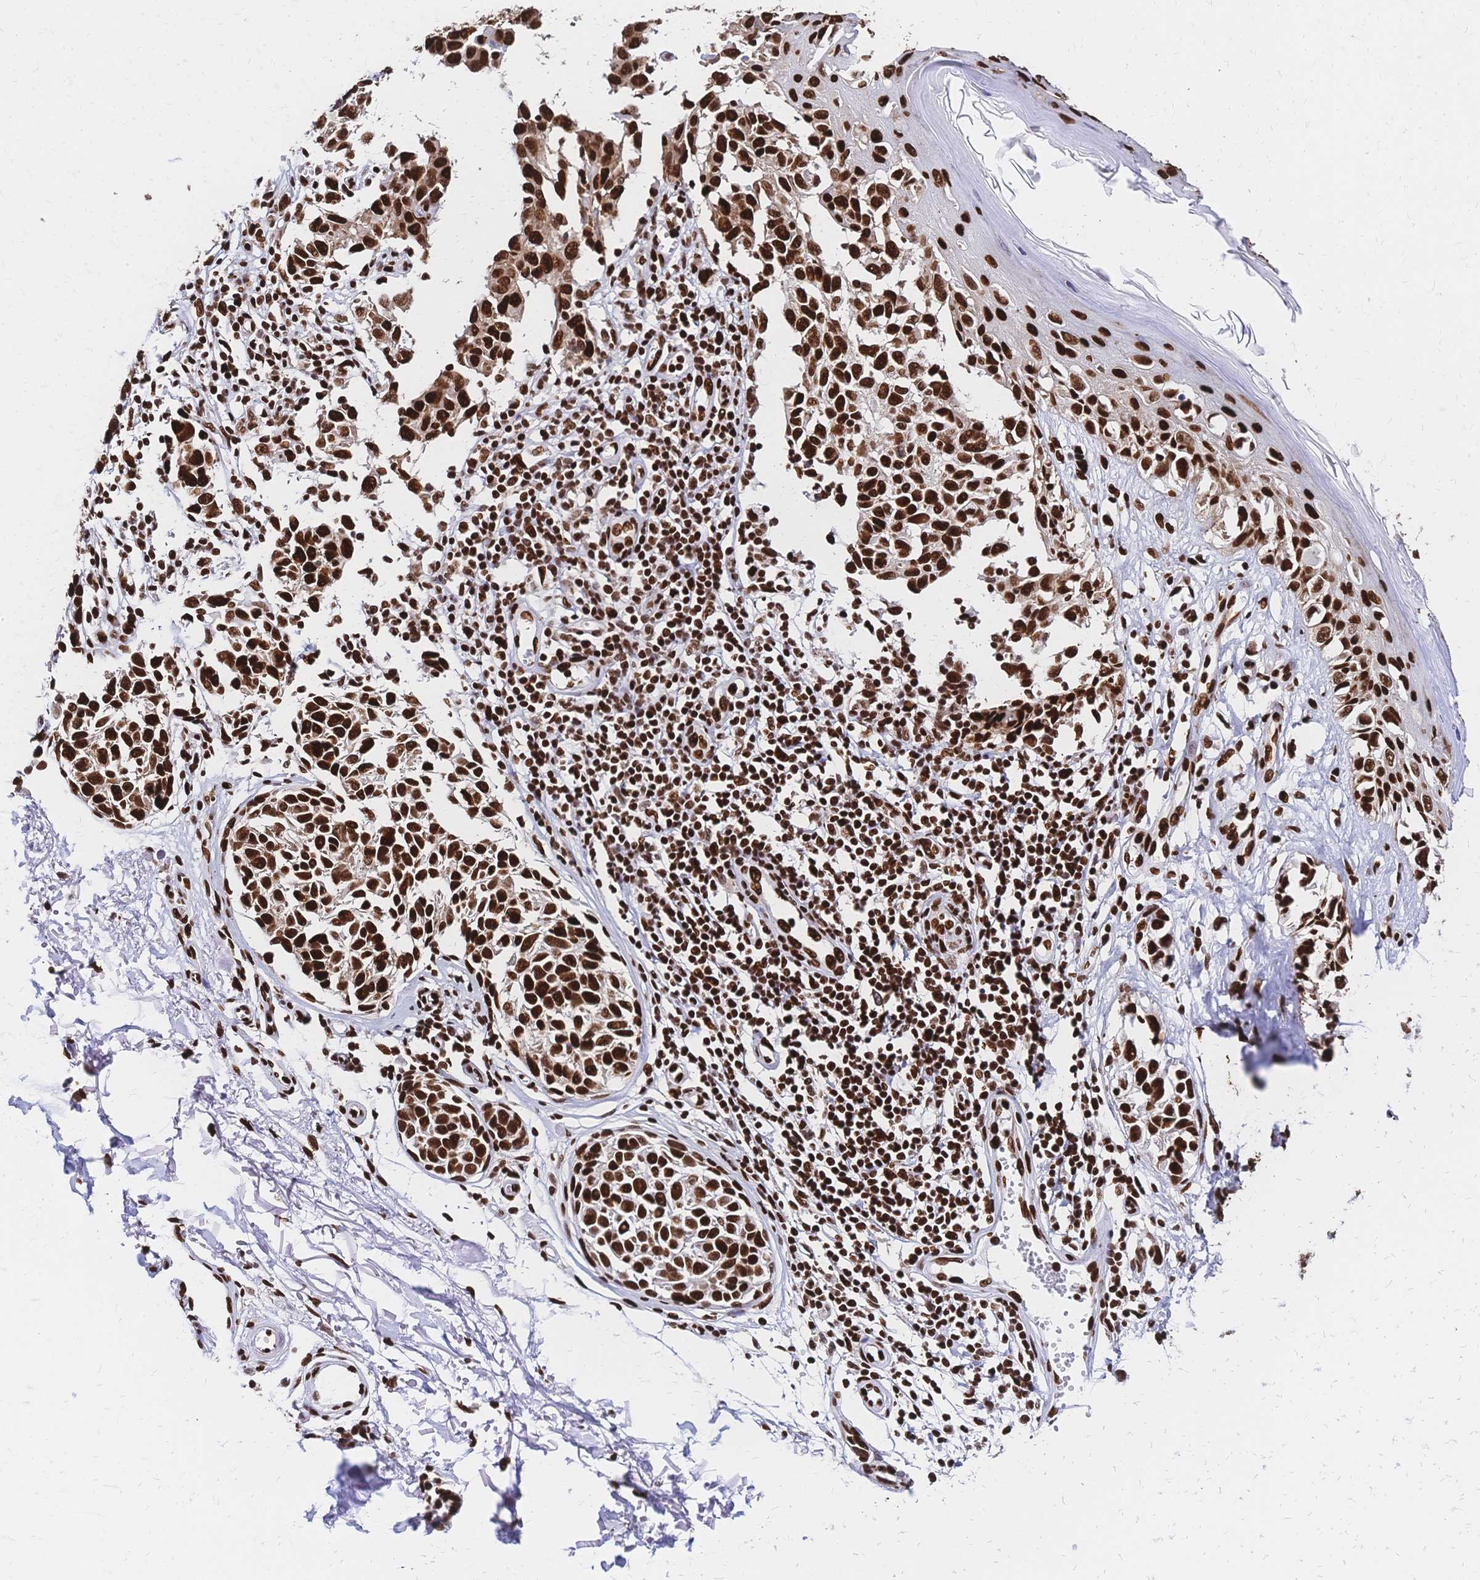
{"staining": {"intensity": "strong", "quantity": ">75%", "location": "nuclear"}, "tissue": "melanoma", "cell_type": "Tumor cells", "image_type": "cancer", "snomed": [{"axis": "morphology", "description": "Malignant melanoma, NOS"}, {"axis": "topography", "description": "Skin"}], "caption": "High-power microscopy captured an immunohistochemistry (IHC) histopathology image of melanoma, revealing strong nuclear positivity in about >75% of tumor cells.", "gene": "HDGF", "patient": {"sex": "male", "age": 73}}